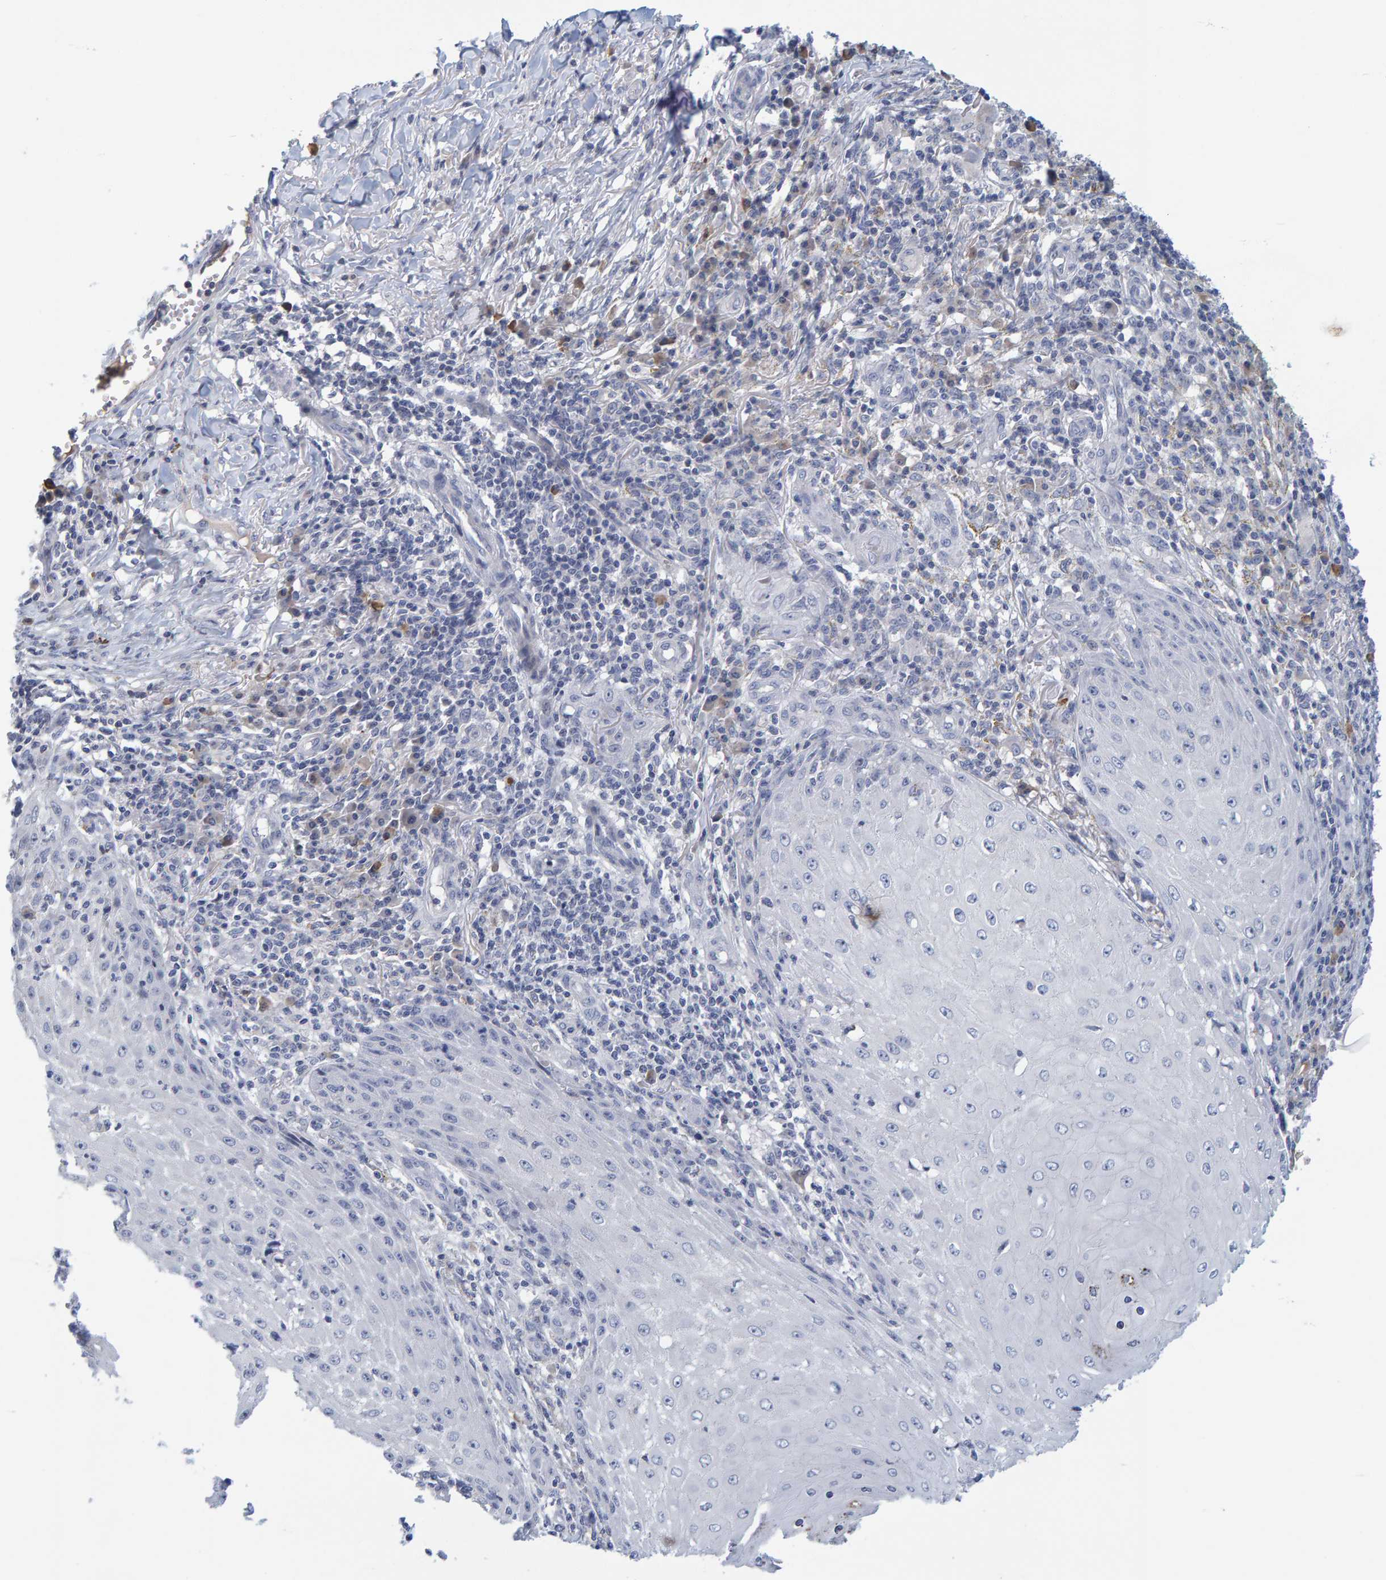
{"staining": {"intensity": "negative", "quantity": "none", "location": "none"}, "tissue": "skin cancer", "cell_type": "Tumor cells", "image_type": "cancer", "snomed": [{"axis": "morphology", "description": "Squamous cell carcinoma, NOS"}, {"axis": "topography", "description": "Skin"}], "caption": "The IHC micrograph has no significant positivity in tumor cells of skin cancer tissue.", "gene": "ZNF77", "patient": {"sex": "female", "age": 73}}